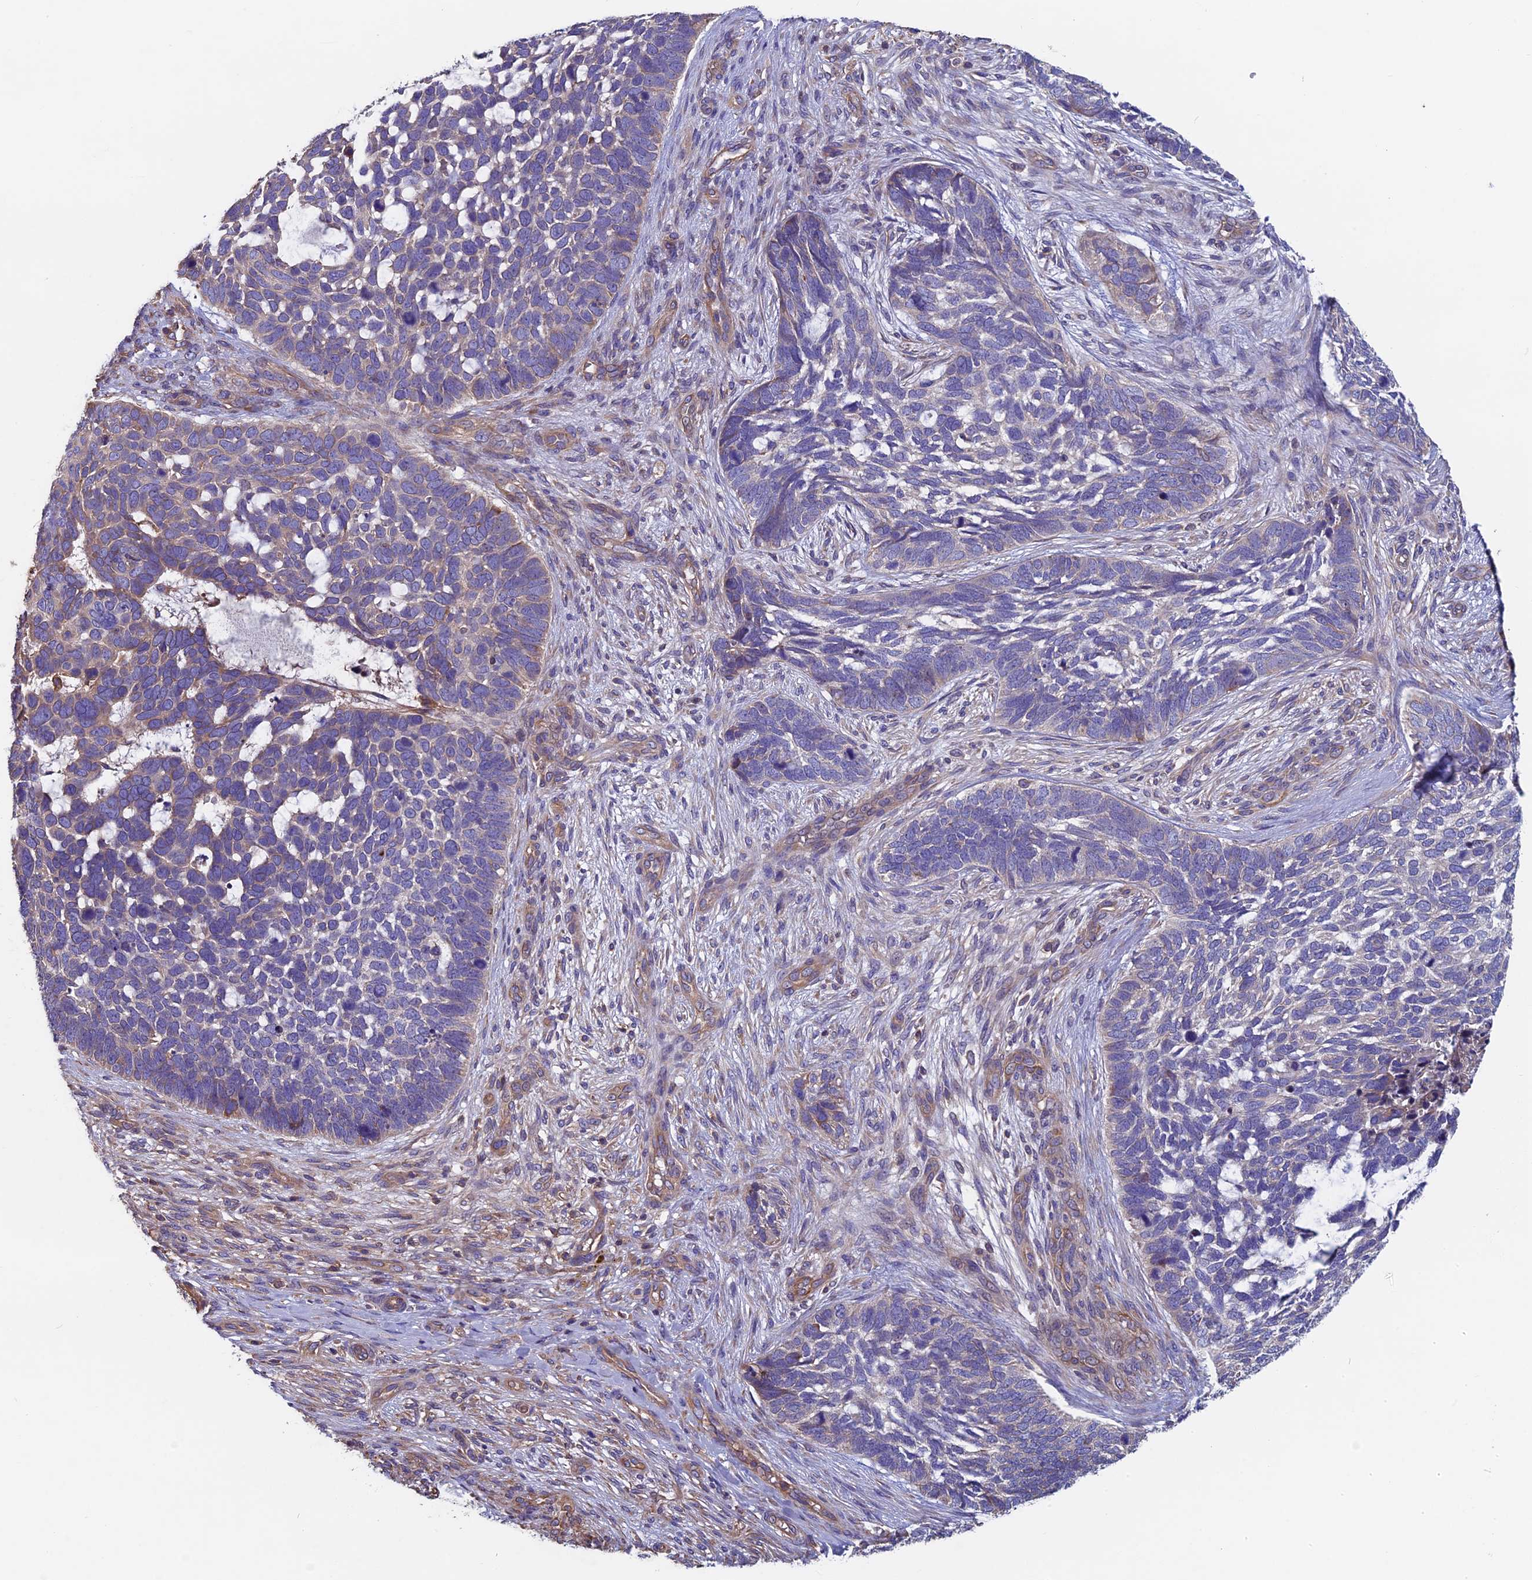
{"staining": {"intensity": "negative", "quantity": "none", "location": "none"}, "tissue": "skin cancer", "cell_type": "Tumor cells", "image_type": "cancer", "snomed": [{"axis": "morphology", "description": "Basal cell carcinoma"}, {"axis": "topography", "description": "Skin"}], "caption": "Immunohistochemical staining of human skin cancer displays no significant positivity in tumor cells. (Stains: DAB (3,3'-diaminobenzidine) IHC with hematoxylin counter stain, Microscopy: brightfield microscopy at high magnification).", "gene": "CCDC153", "patient": {"sex": "male", "age": 88}}